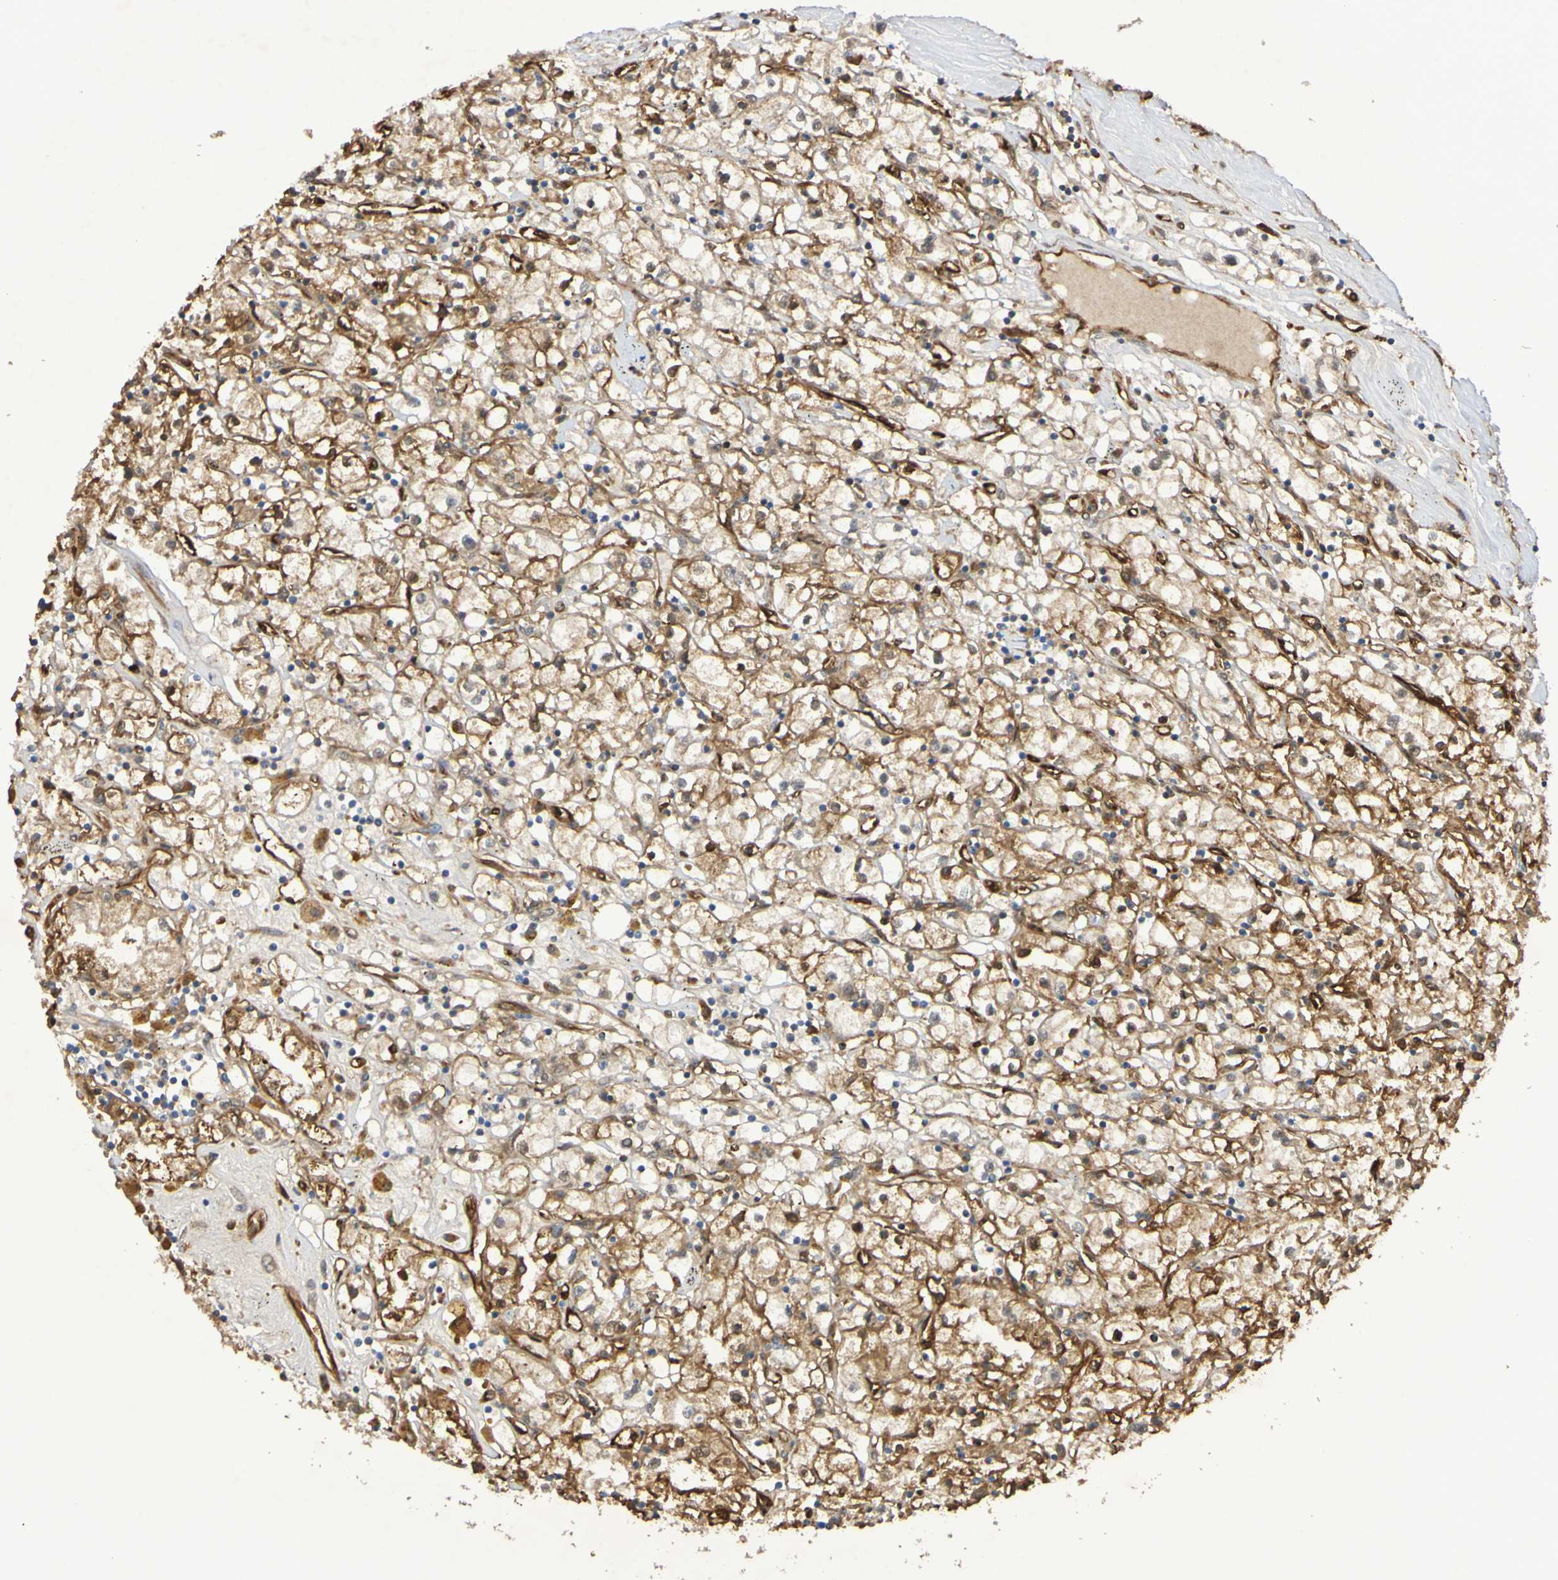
{"staining": {"intensity": "moderate", "quantity": ">75%", "location": "cytoplasmic/membranous,nuclear"}, "tissue": "renal cancer", "cell_type": "Tumor cells", "image_type": "cancer", "snomed": [{"axis": "morphology", "description": "Adenocarcinoma, NOS"}, {"axis": "topography", "description": "Kidney"}], "caption": "A medium amount of moderate cytoplasmic/membranous and nuclear positivity is identified in about >75% of tumor cells in renal adenocarcinoma tissue.", "gene": "SERPINB6", "patient": {"sex": "male", "age": 56}}